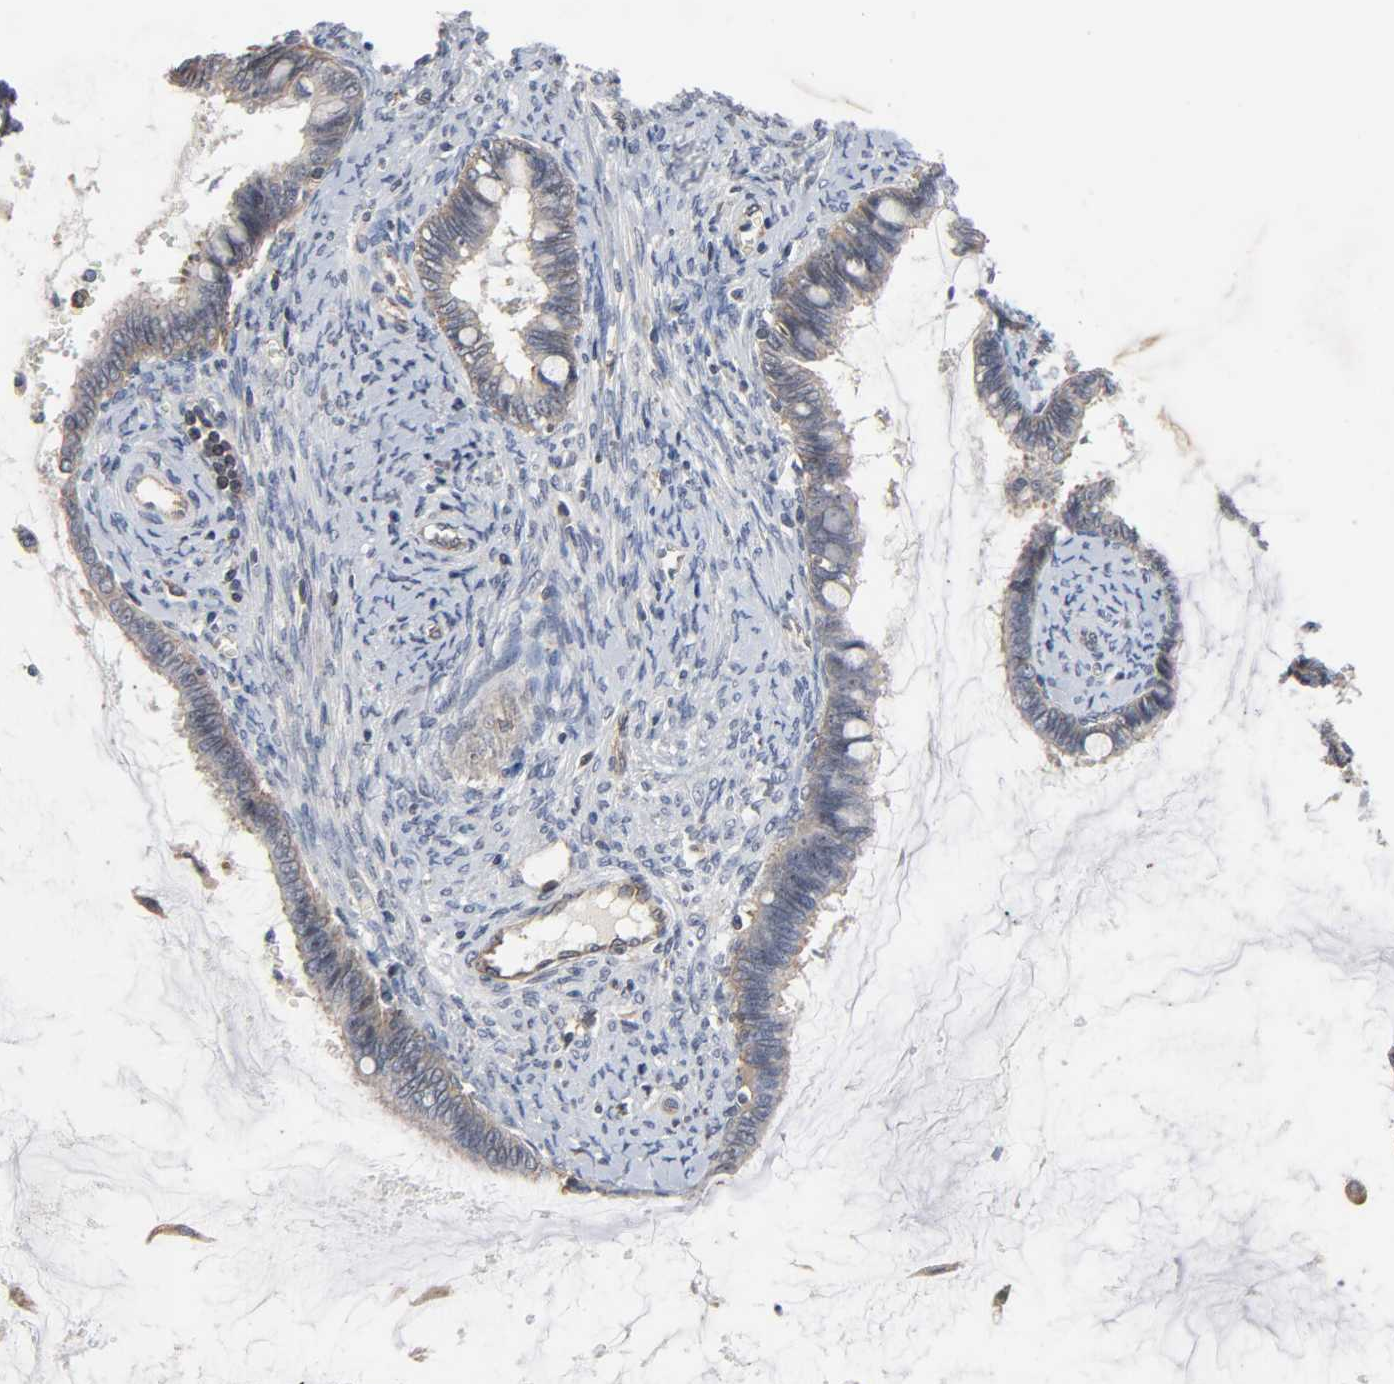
{"staining": {"intensity": "weak", "quantity": "25%-75%", "location": "cytoplasmic/membranous"}, "tissue": "cervical cancer", "cell_type": "Tumor cells", "image_type": "cancer", "snomed": [{"axis": "morphology", "description": "Adenocarcinoma, NOS"}, {"axis": "topography", "description": "Cervix"}], "caption": "Immunohistochemistry (DAB (3,3'-diaminobenzidine)) staining of cervical cancer exhibits weak cytoplasmic/membranous protein positivity in approximately 25%-75% of tumor cells.", "gene": "DDX10", "patient": {"sex": "female", "age": 44}}